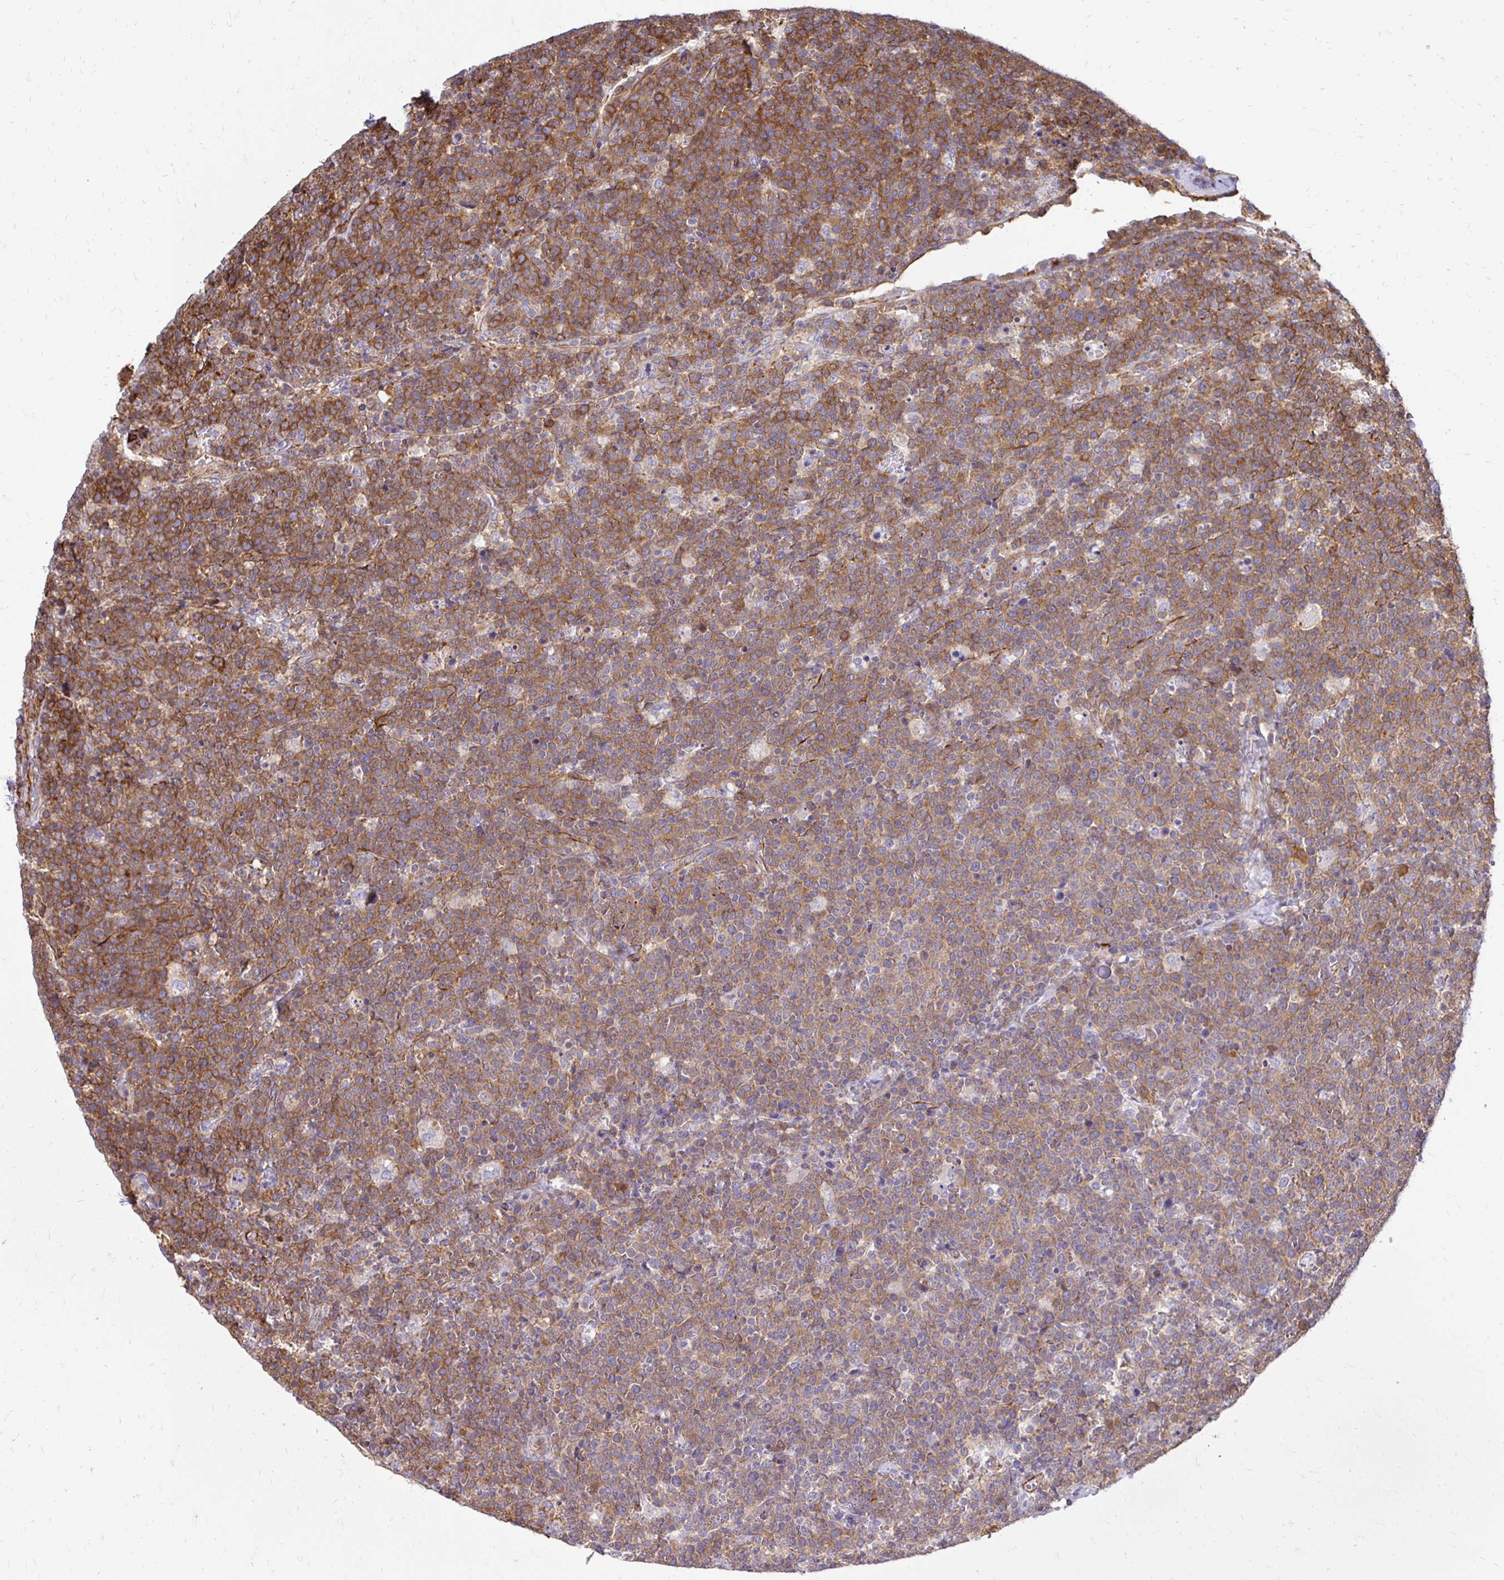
{"staining": {"intensity": "moderate", "quantity": ">75%", "location": "cytoplasmic/membranous"}, "tissue": "lymphoma", "cell_type": "Tumor cells", "image_type": "cancer", "snomed": [{"axis": "morphology", "description": "Malignant lymphoma, non-Hodgkin's type, High grade"}, {"axis": "topography", "description": "Lymph node"}], "caption": "Immunohistochemical staining of human malignant lymphoma, non-Hodgkin's type (high-grade) reveals medium levels of moderate cytoplasmic/membranous expression in about >75% of tumor cells. (DAB (3,3'-diaminobenzidine) = brown stain, brightfield microscopy at high magnification).", "gene": "CTPS1", "patient": {"sex": "male", "age": 61}}